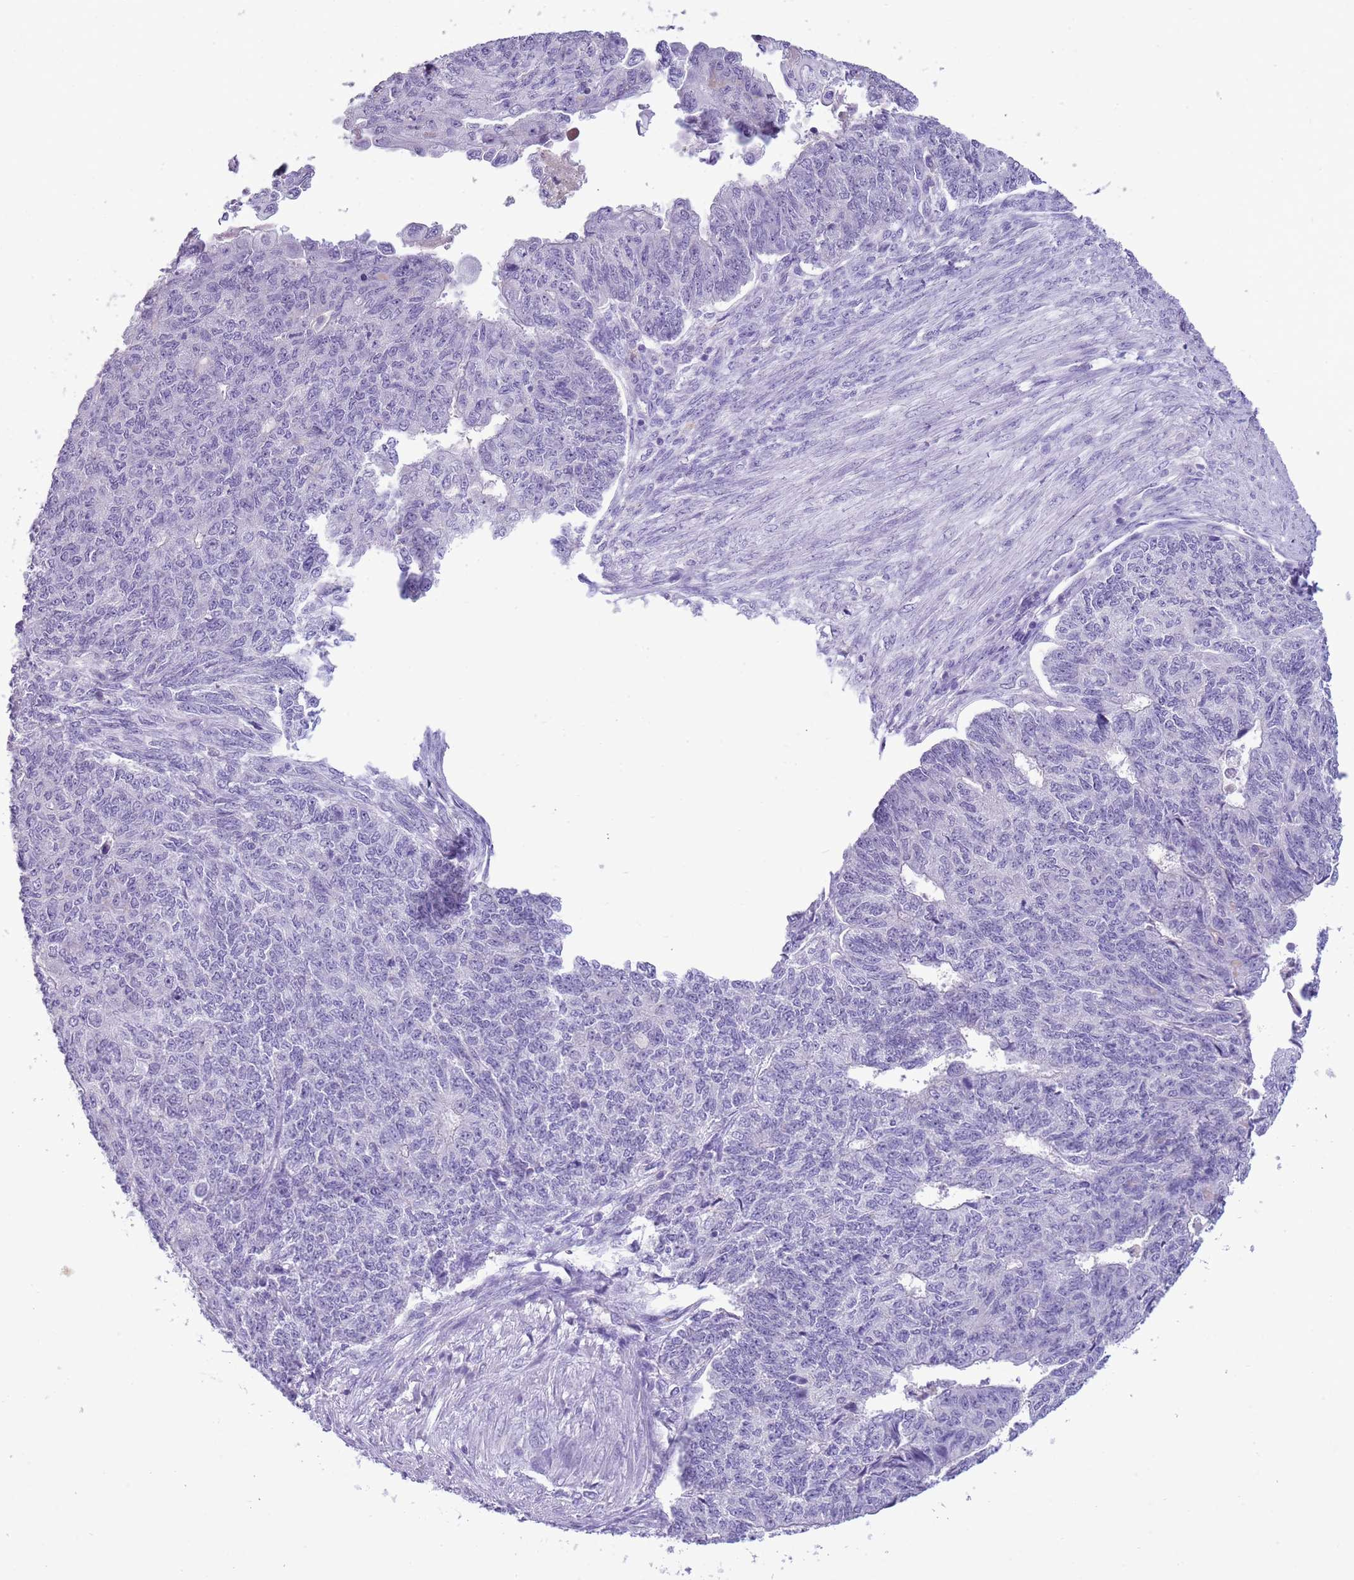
{"staining": {"intensity": "negative", "quantity": "none", "location": "none"}, "tissue": "endometrial cancer", "cell_type": "Tumor cells", "image_type": "cancer", "snomed": [{"axis": "morphology", "description": "Adenocarcinoma, NOS"}, {"axis": "topography", "description": "Endometrium"}], "caption": "Human adenocarcinoma (endometrial) stained for a protein using immunohistochemistry demonstrates no positivity in tumor cells.", "gene": "SCAMP5", "patient": {"sex": "female", "age": 32}}